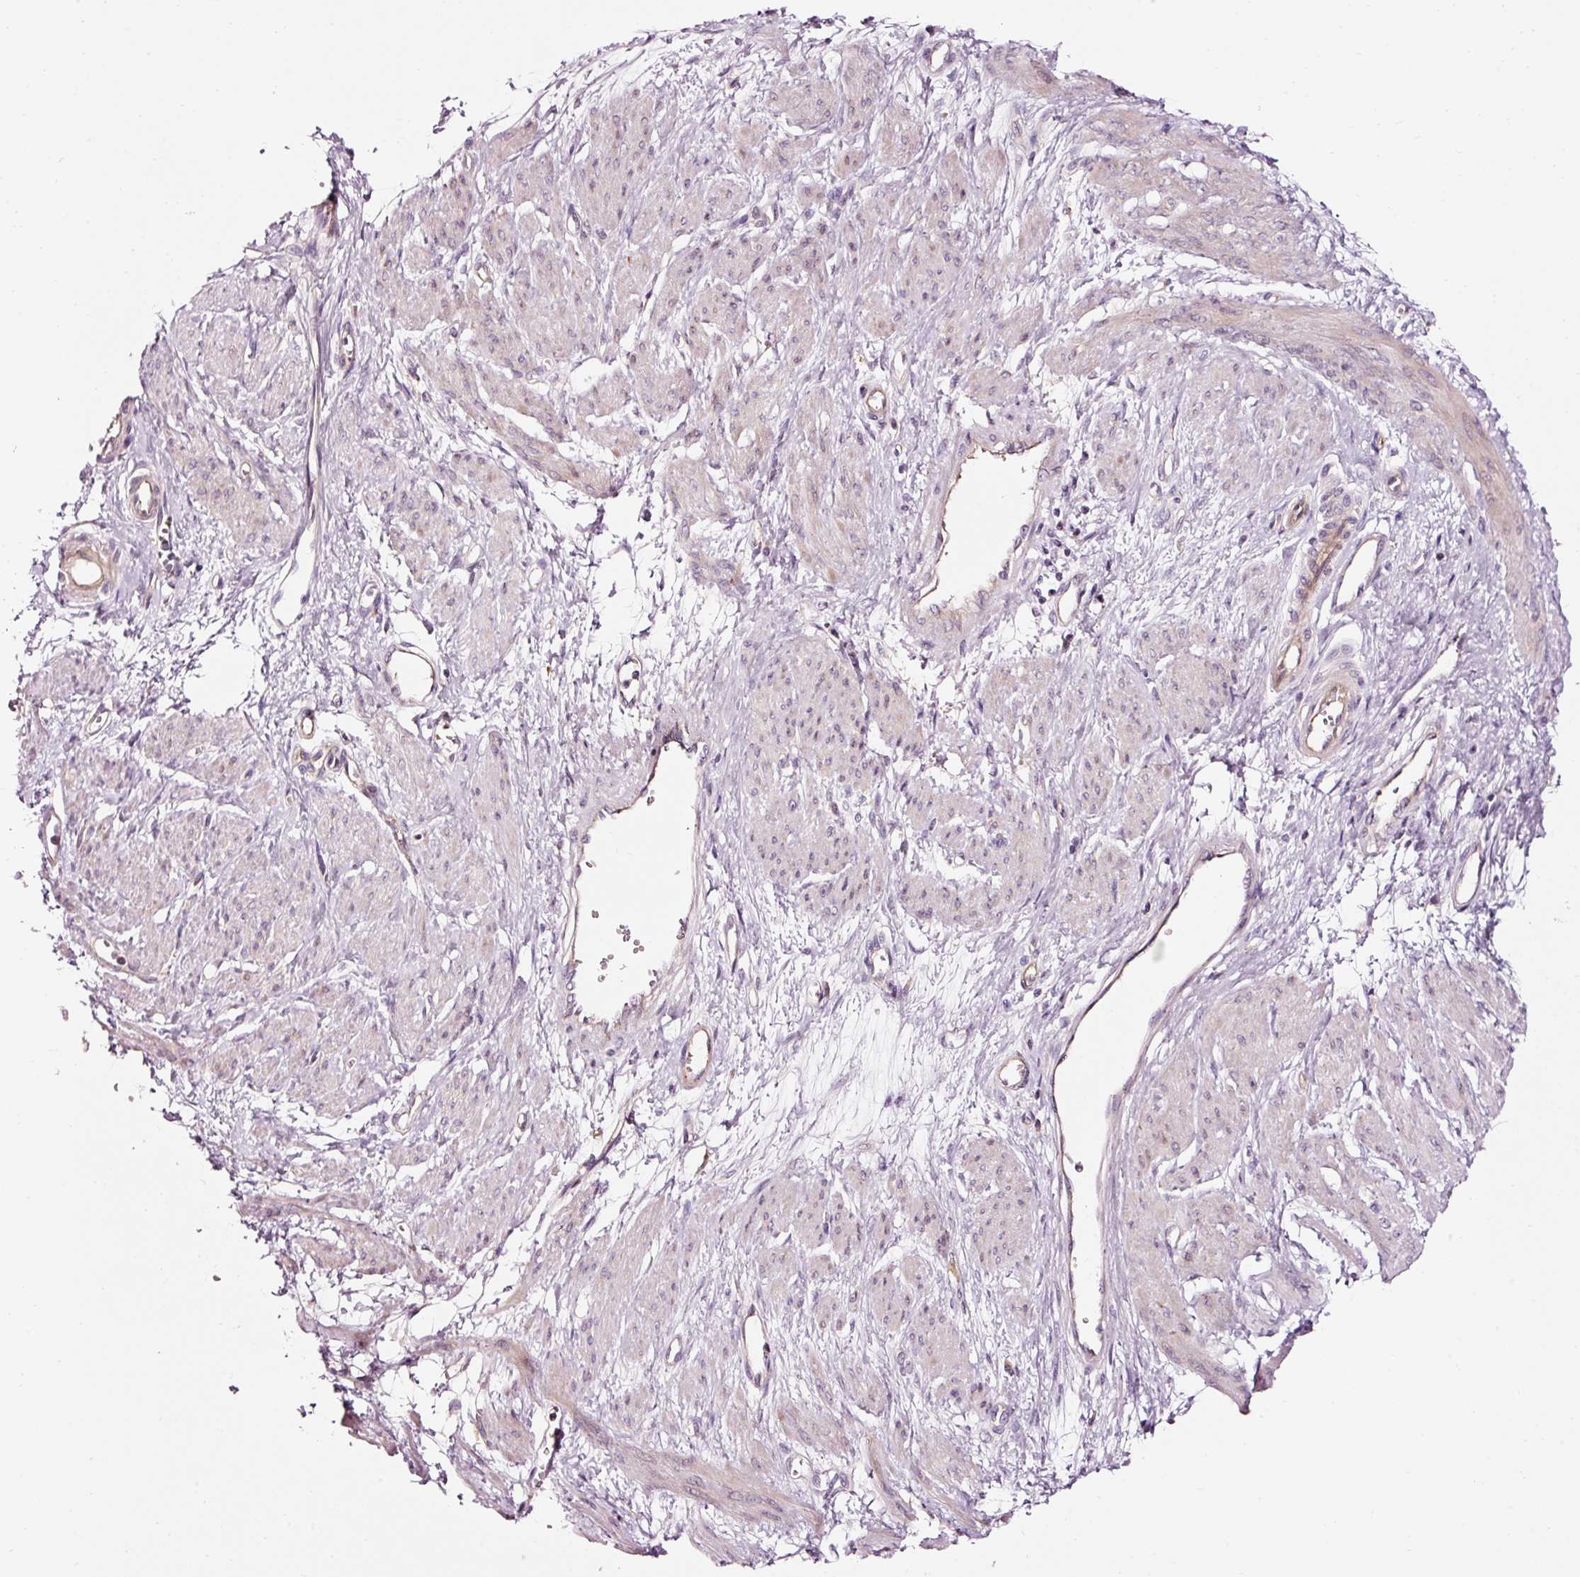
{"staining": {"intensity": "negative", "quantity": "none", "location": "none"}, "tissue": "smooth muscle", "cell_type": "Smooth muscle cells", "image_type": "normal", "snomed": [{"axis": "morphology", "description": "Normal tissue, NOS"}, {"axis": "topography", "description": "Smooth muscle"}, {"axis": "topography", "description": "Uterus"}], "caption": "This is an immunohistochemistry micrograph of unremarkable smooth muscle. There is no expression in smooth muscle cells.", "gene": "NAPA", "patient": {"sex": "female", "age": 39}}